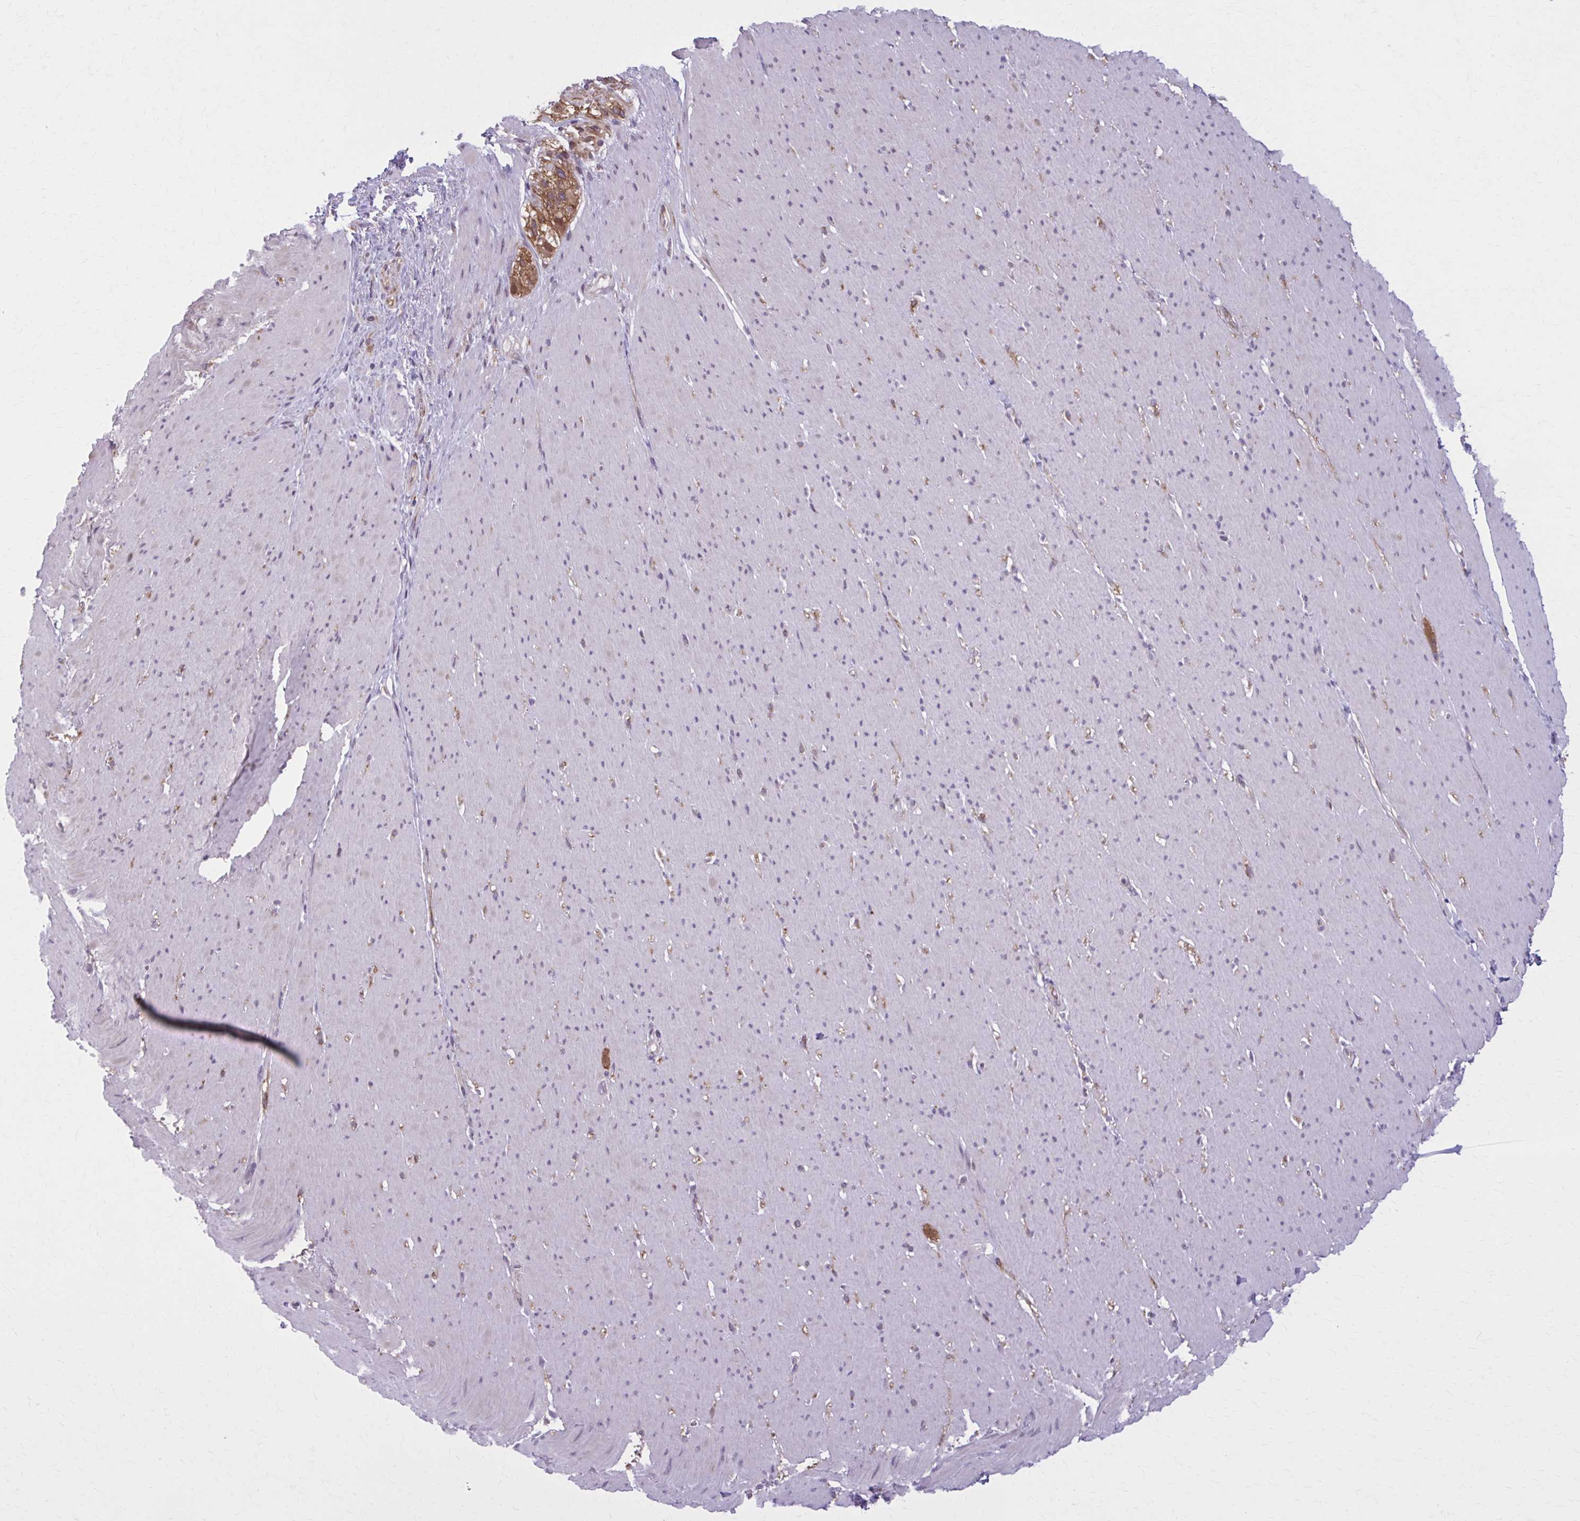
{"staining": {"intensity": "moderate", "quantity": "<25%", "location": "cytoplasmic/membranous"}, "tissue": "smooth muscle", "cell_type": "Smooth muscle cells", "image_type": "normal", "snomed": [{"axis": "morphology", "description": "Normal tissue, NOS"}, {"axis": "topography", "description": "Smooth muscle"}, {"axis": "topography", "description": "Rectum"}], "caption": "Brown immunohistochemical staining in benign human smooth muscle exhibits moderate cytoplasmic/membranous expression in approximately <25% of smooth muscle cells.", "gene": "NUMBL", "patient": {"sex": "male", "age": 53}}